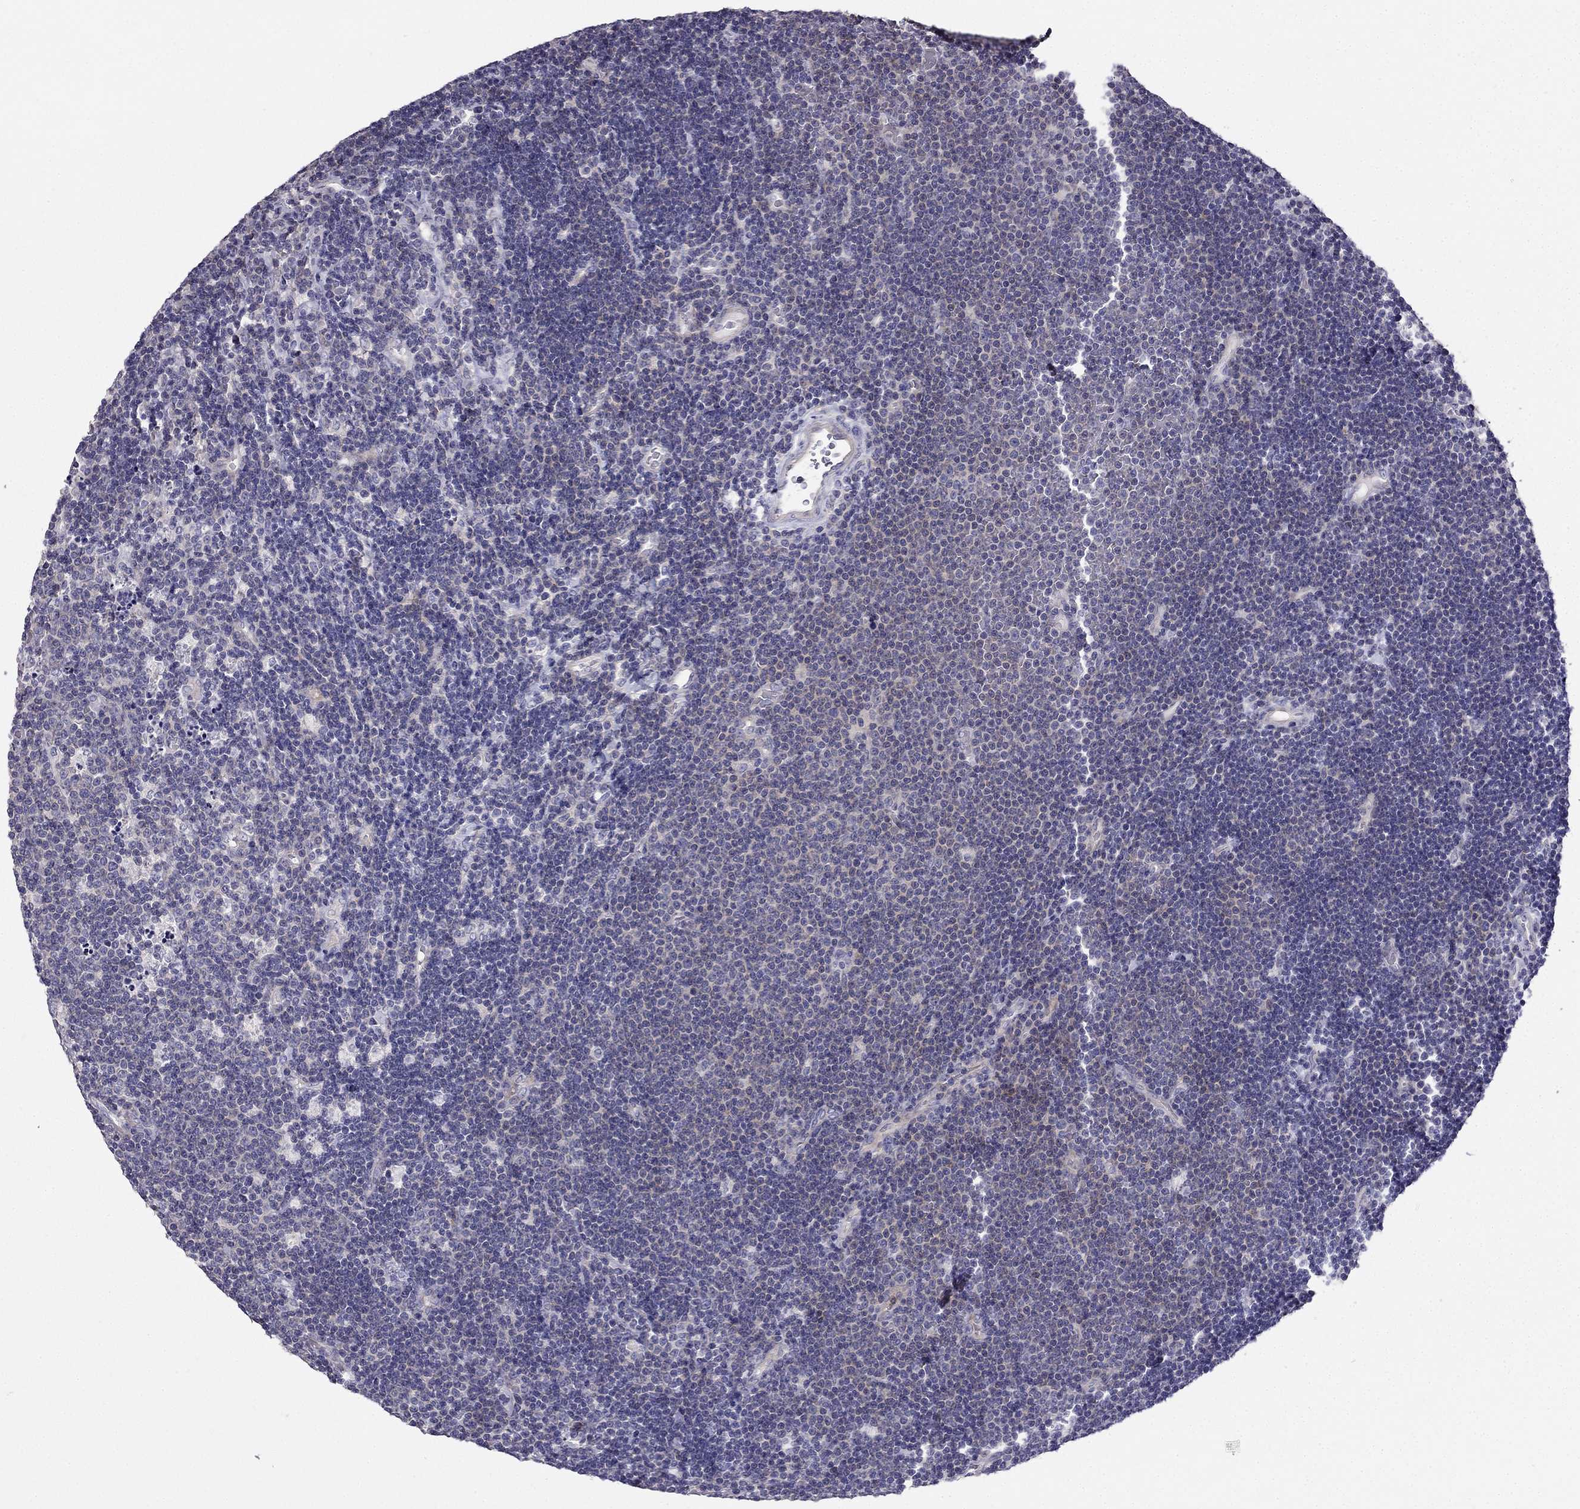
{"staining": {"intensity": "negative", "quantity": "none", "location": "none"}, "tissue": "lymphoma", "cell_type": "Tumor cells", "image_type": "cancer", "snomed": [{"axis": "morphology", "description": "Malignant lymphoma, non-Hodgkin's type, Low grade"}, {"axis": "topography", "description": "Brain"}], "caption": "Human lymphoma stained for a protein using IHC reveals no expression in tumor cells.", "gene": "AS3MT", "patient": {"sex": "female", "age": 66}}